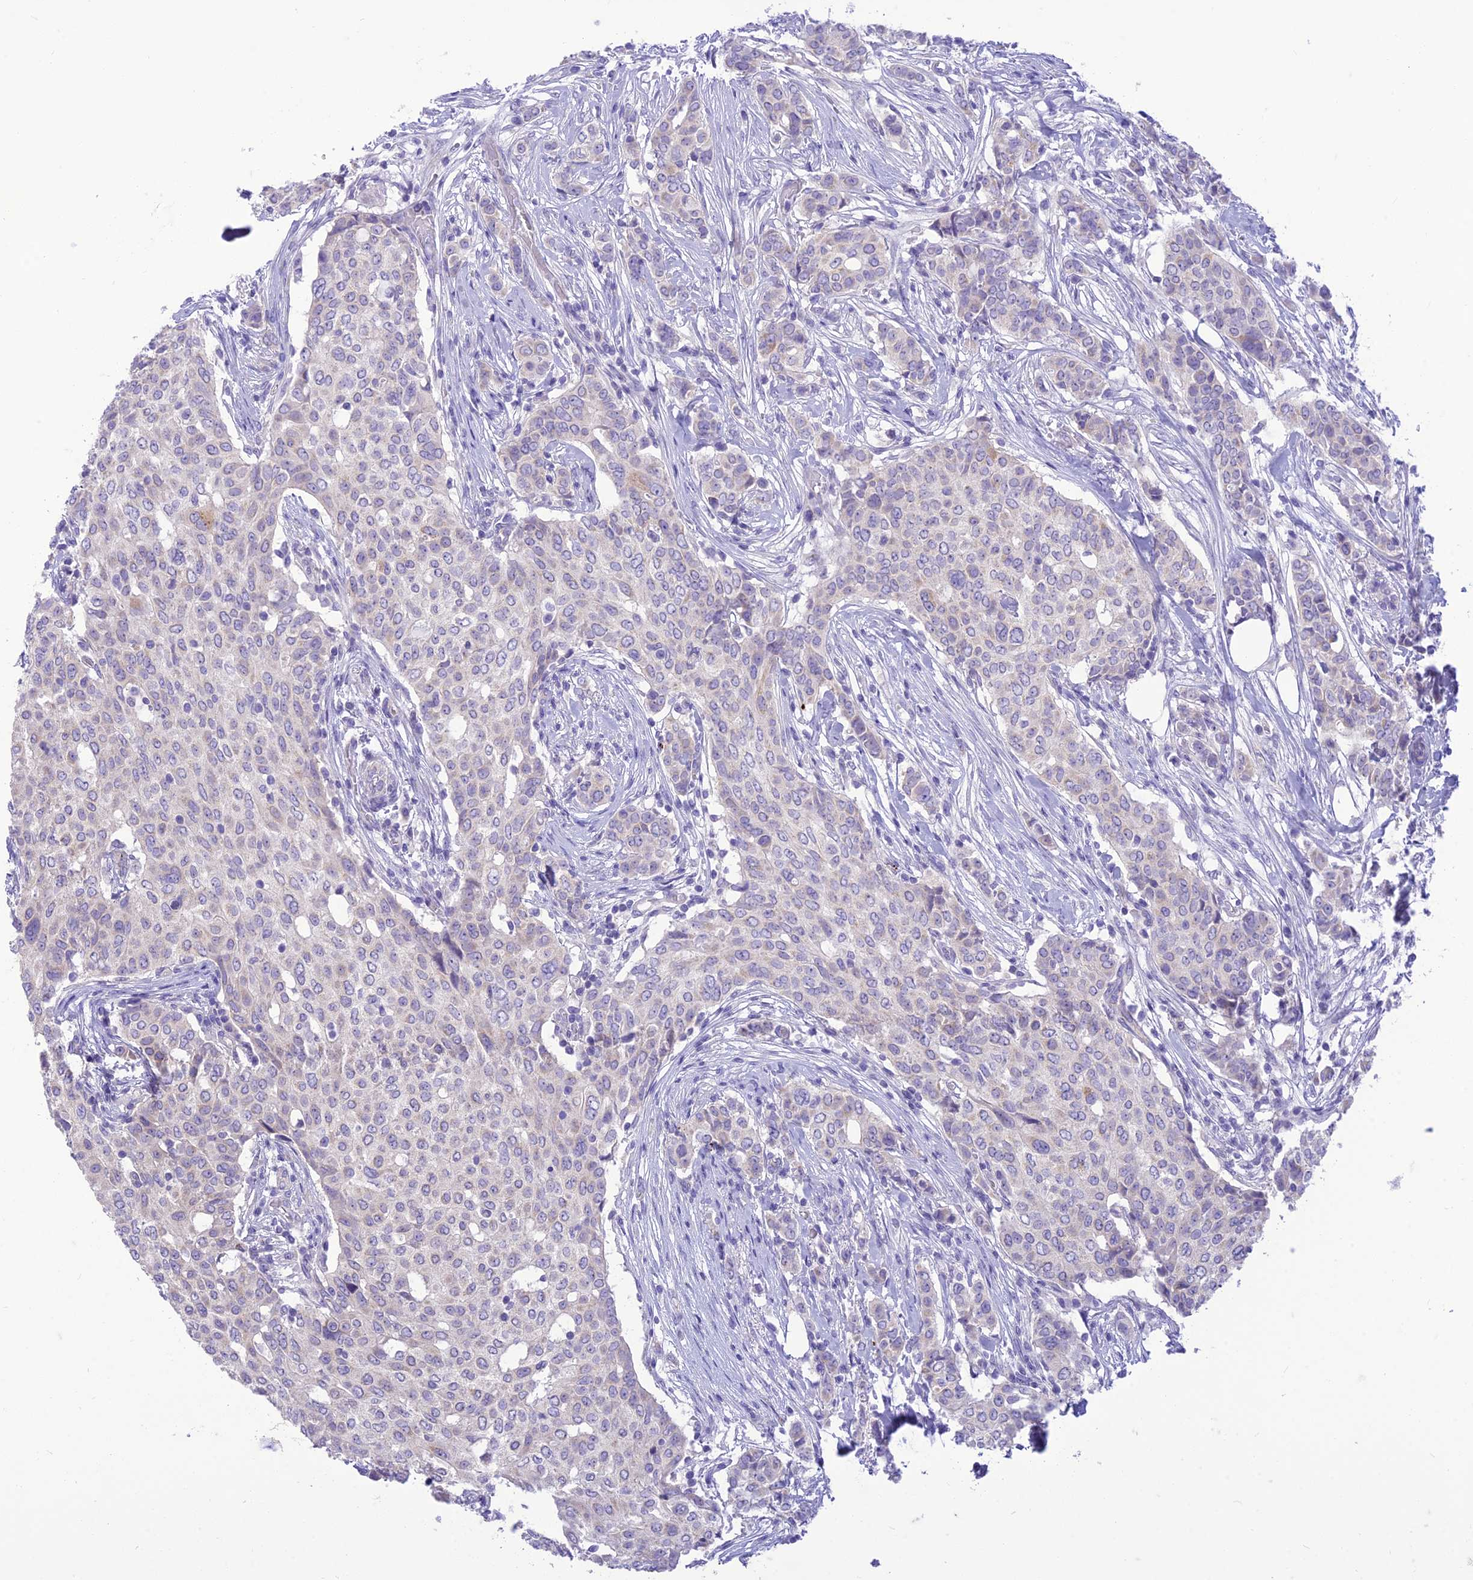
{"staining": {"intensity": "negative", "quantity": "none", "location": "none"}, "tissue": "breast cancer", "cell_type": "Tumor cells", "image_type": "cancer", "snomed": [{"axis": "morphology", "description": "Lobular carcinoma"}, {"axis": "topography", "description": "Breast"}], "caption": "The immunohistochemistry micrograph has no significant expression in tumor cells of lobular carcinoma (breast) tissue.", "gene": "DHDH", "patient": {"sex": "female", "age": 51}}